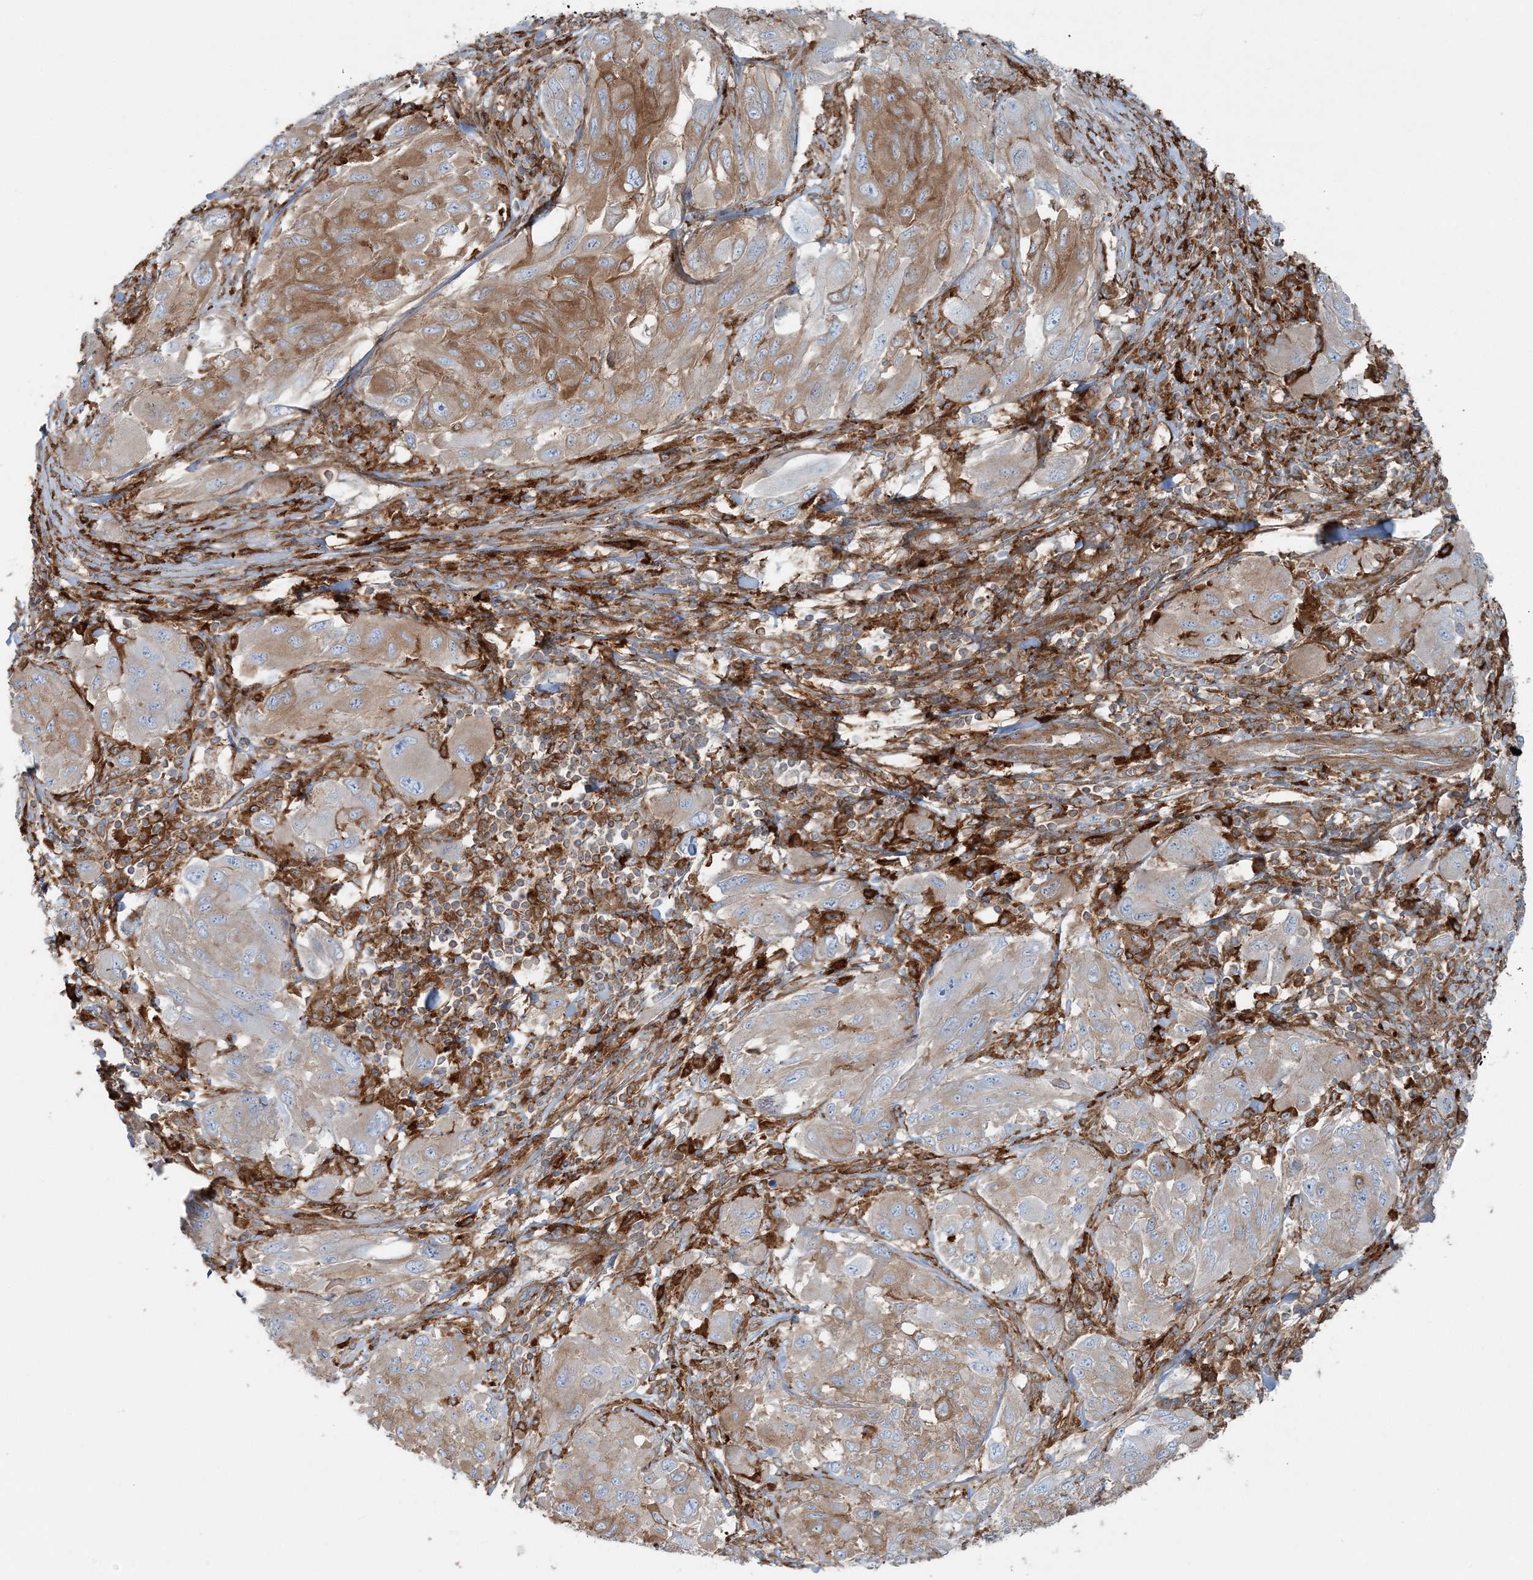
{"staining": {"intensity": "moderate", "quantity": ">75%", "location": "cytoplasmic/membranous"}, "tissue": "melanoma", "cell_type": "Tumor cells", "image_type": "cancer", "snomed": [{"axis": "morphology", "description": "Malignant melanoma, NOS"}, {"axis": "topography", "description": "Skin"}], "caption": "Immunohistochemical staining of human malignant melanoma displays medium levels of moderate cytoplasmic/membranous positivity in approximately >75% of tumor cells. (IHC, brightfield microscopy, high magnification).", "gene": "SNX2", "patient": {"sex": "female", "age": 91}}